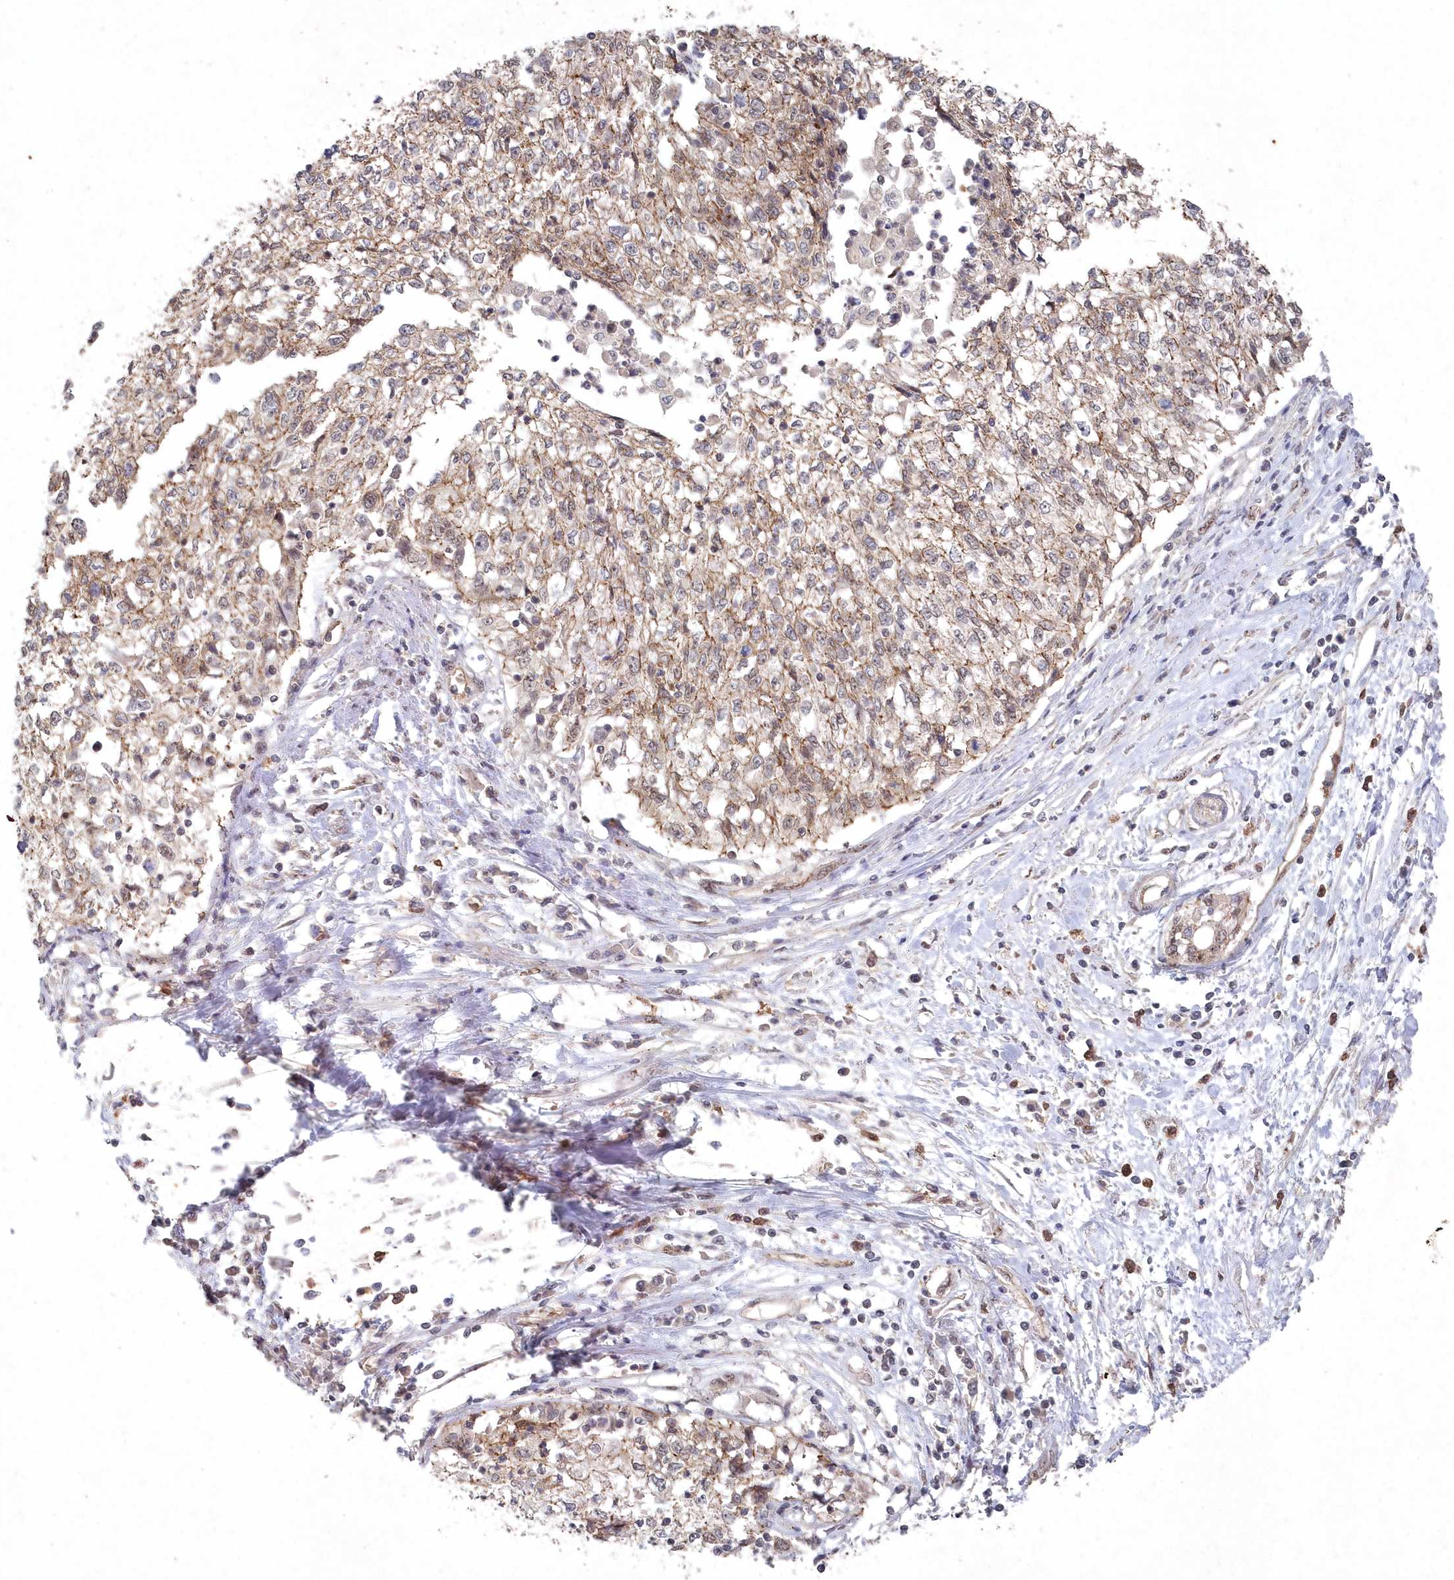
{"staining": {"intensity": "moderate", "quantity": "25%-75%", "location": "cytoplasmic/membranous"}, "tissue": "cervical cancer", "cell_type": "Tumor cells", "image_type": "cancer", "snomed": [{"axis": "morphology", "description": "Squamous cell carcinoma, NOS"}, {"axis": "topography", "description": "Cervix"}], "caption": "Immunohistochemistry (IHC) staining of cervical cancer, which displays medium levels of moderate cytoplasmic/membranous expression in approximately 25%-75% of tumor cells indicating moderate cytoplasmic/membranous protein positivity. The staining was performed using DAB (brown) for protein detection and nuclei were counterstained in hematoxylin (blue).", "gene": "VSIG2", "patient": {"sex": "female", "age": 57}}